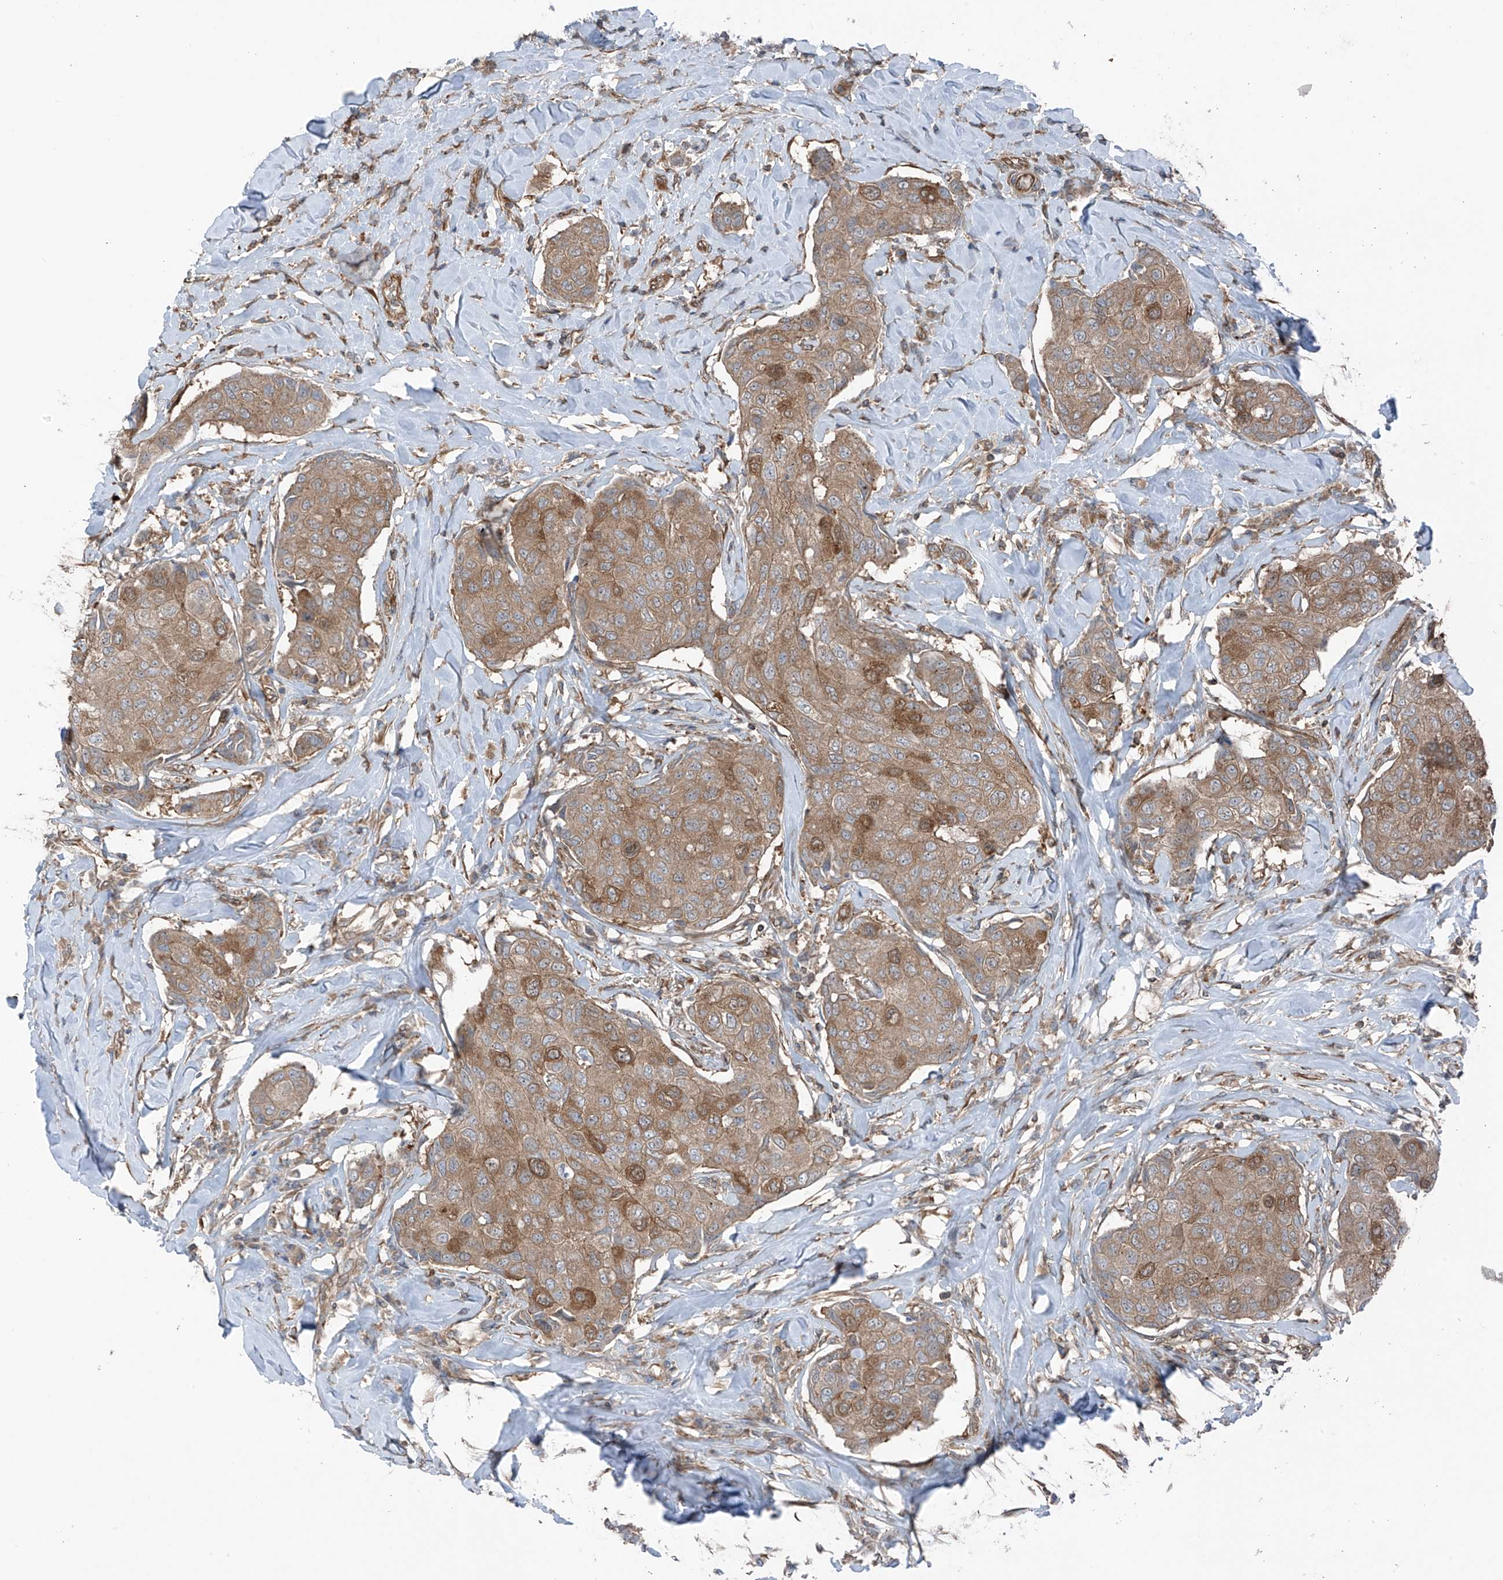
{"staining": {"intensity": "moderate", "quantity": ">75%", "location": "cytoplasmic/membranous"}, "tissue": "breast cancer", "cell_type": "Tumor cells", "image_type": "cancer", "snomed": [{"axis": "morphology", "description": "Duct carcinoma"}, {"axis": "topography", "description": "Breast"}], "caption": "Immunohistochemistry staining of breast infiltrating ductal carcinoma, which reveals medium levels of moderate cytoplasmic/membranous expression in about >75% of tumor cells indicating moderate cytoplasmic/membranous protein staining. The staining was performed using DAB (brown) for protein detection and nuclei were counterstained in hematoxylin (blue).", "gene": "TXNDC9", "patient": {"sex": "female", "age": 80}}